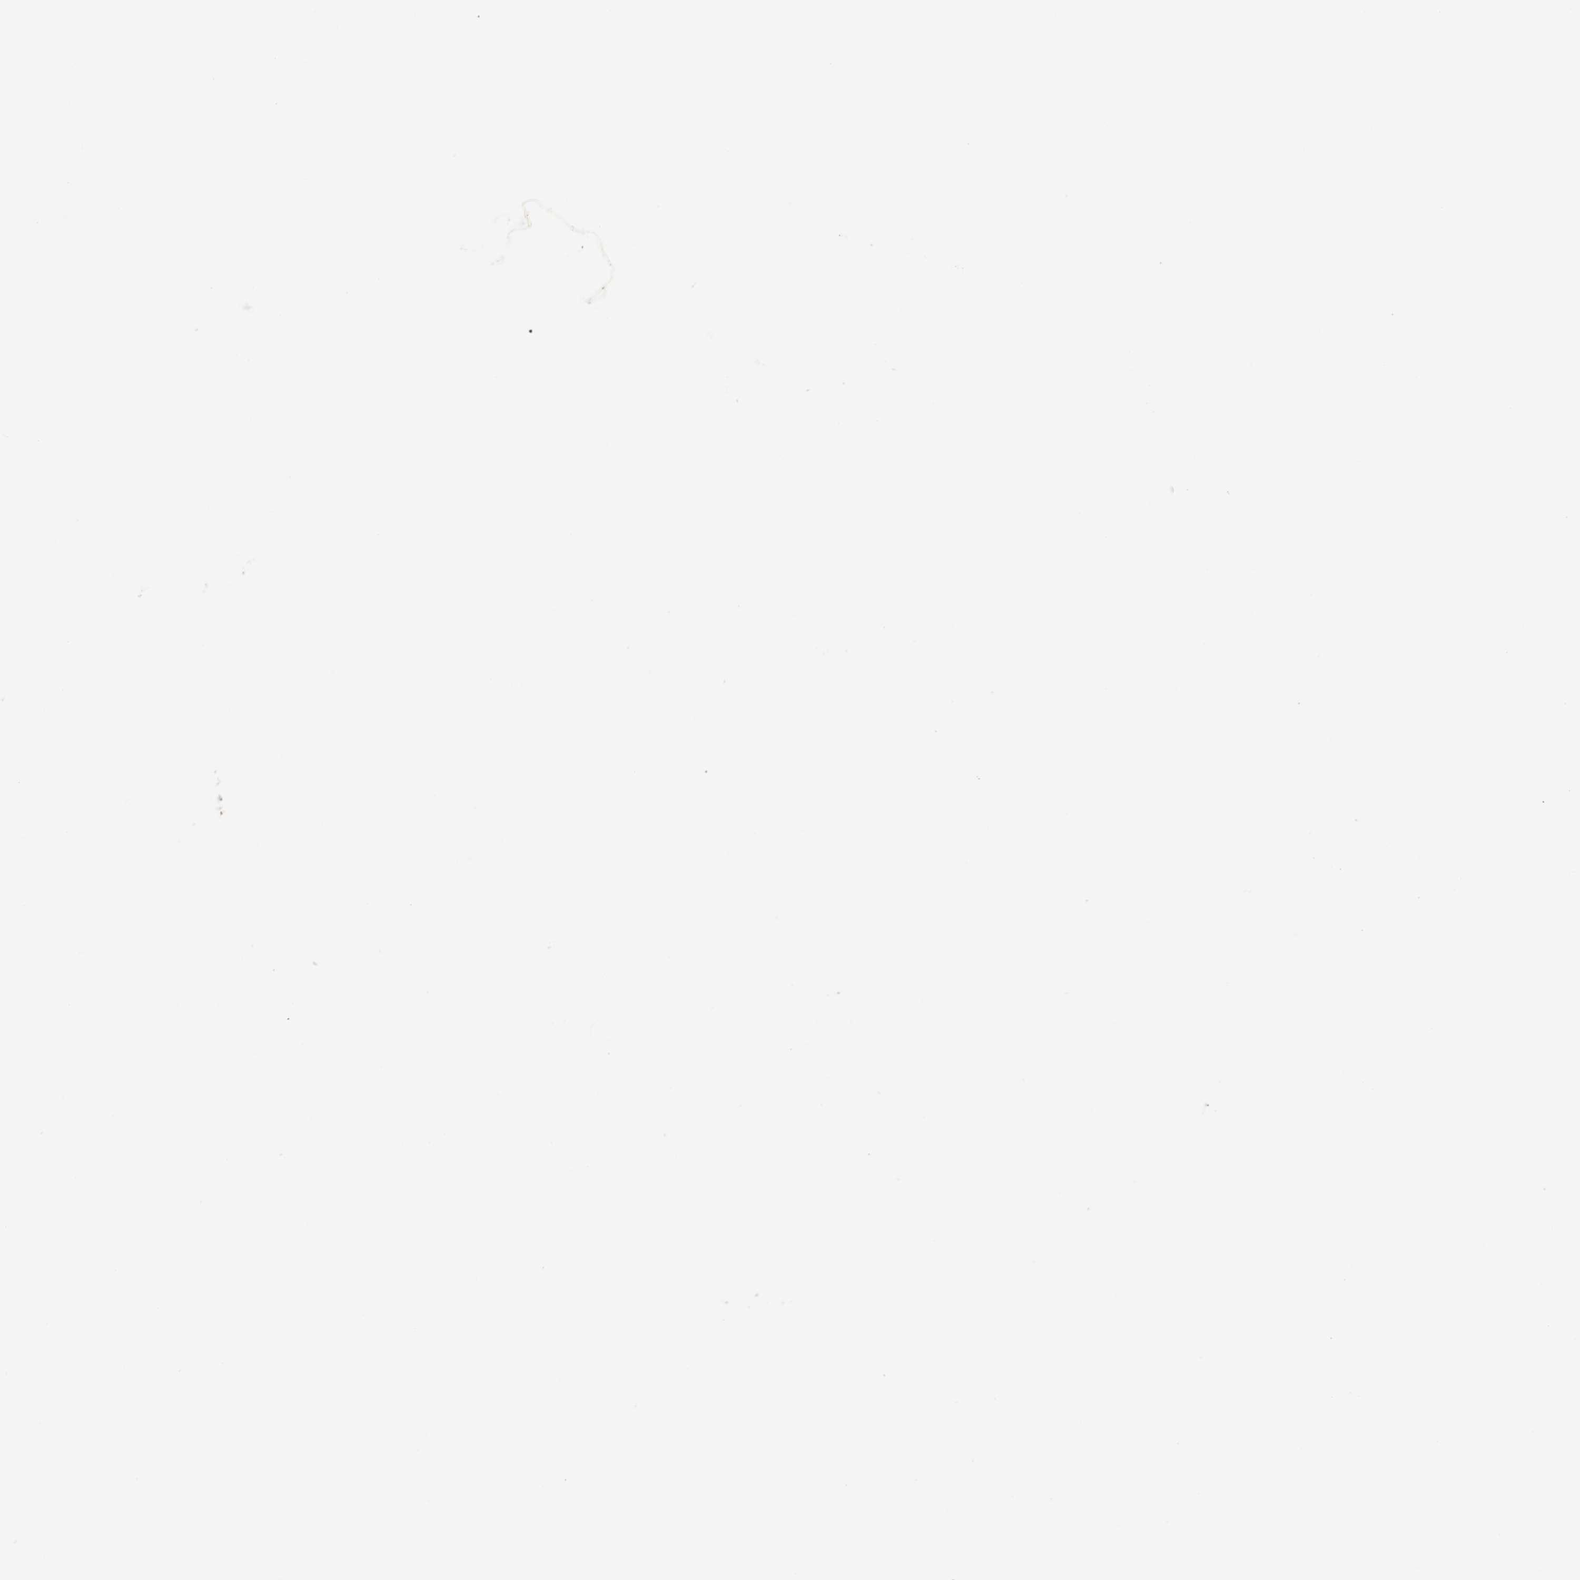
{"staining": {"intensity": "moderate", "quantity": ">75%", "location": "cytoplasmic/membranous"}, "tissue": "stomach cancer", "cell_type": "Tumor cells", "image_type": "cancer", "snomed": [{"axis": "morphology", "description": "Adenocarcinoma, NOS"}, {"axis": "topography", "description": "Stomach"}], "caption": "About >75% of tumor cells in stomach cancer (adenocarcinoma) show moderate cytoplasmic/membranous protein staining as visualized by brown immunohistochemical staining.", "gene": "DSC2", "patient": {"sex": "female", "age": 75}}